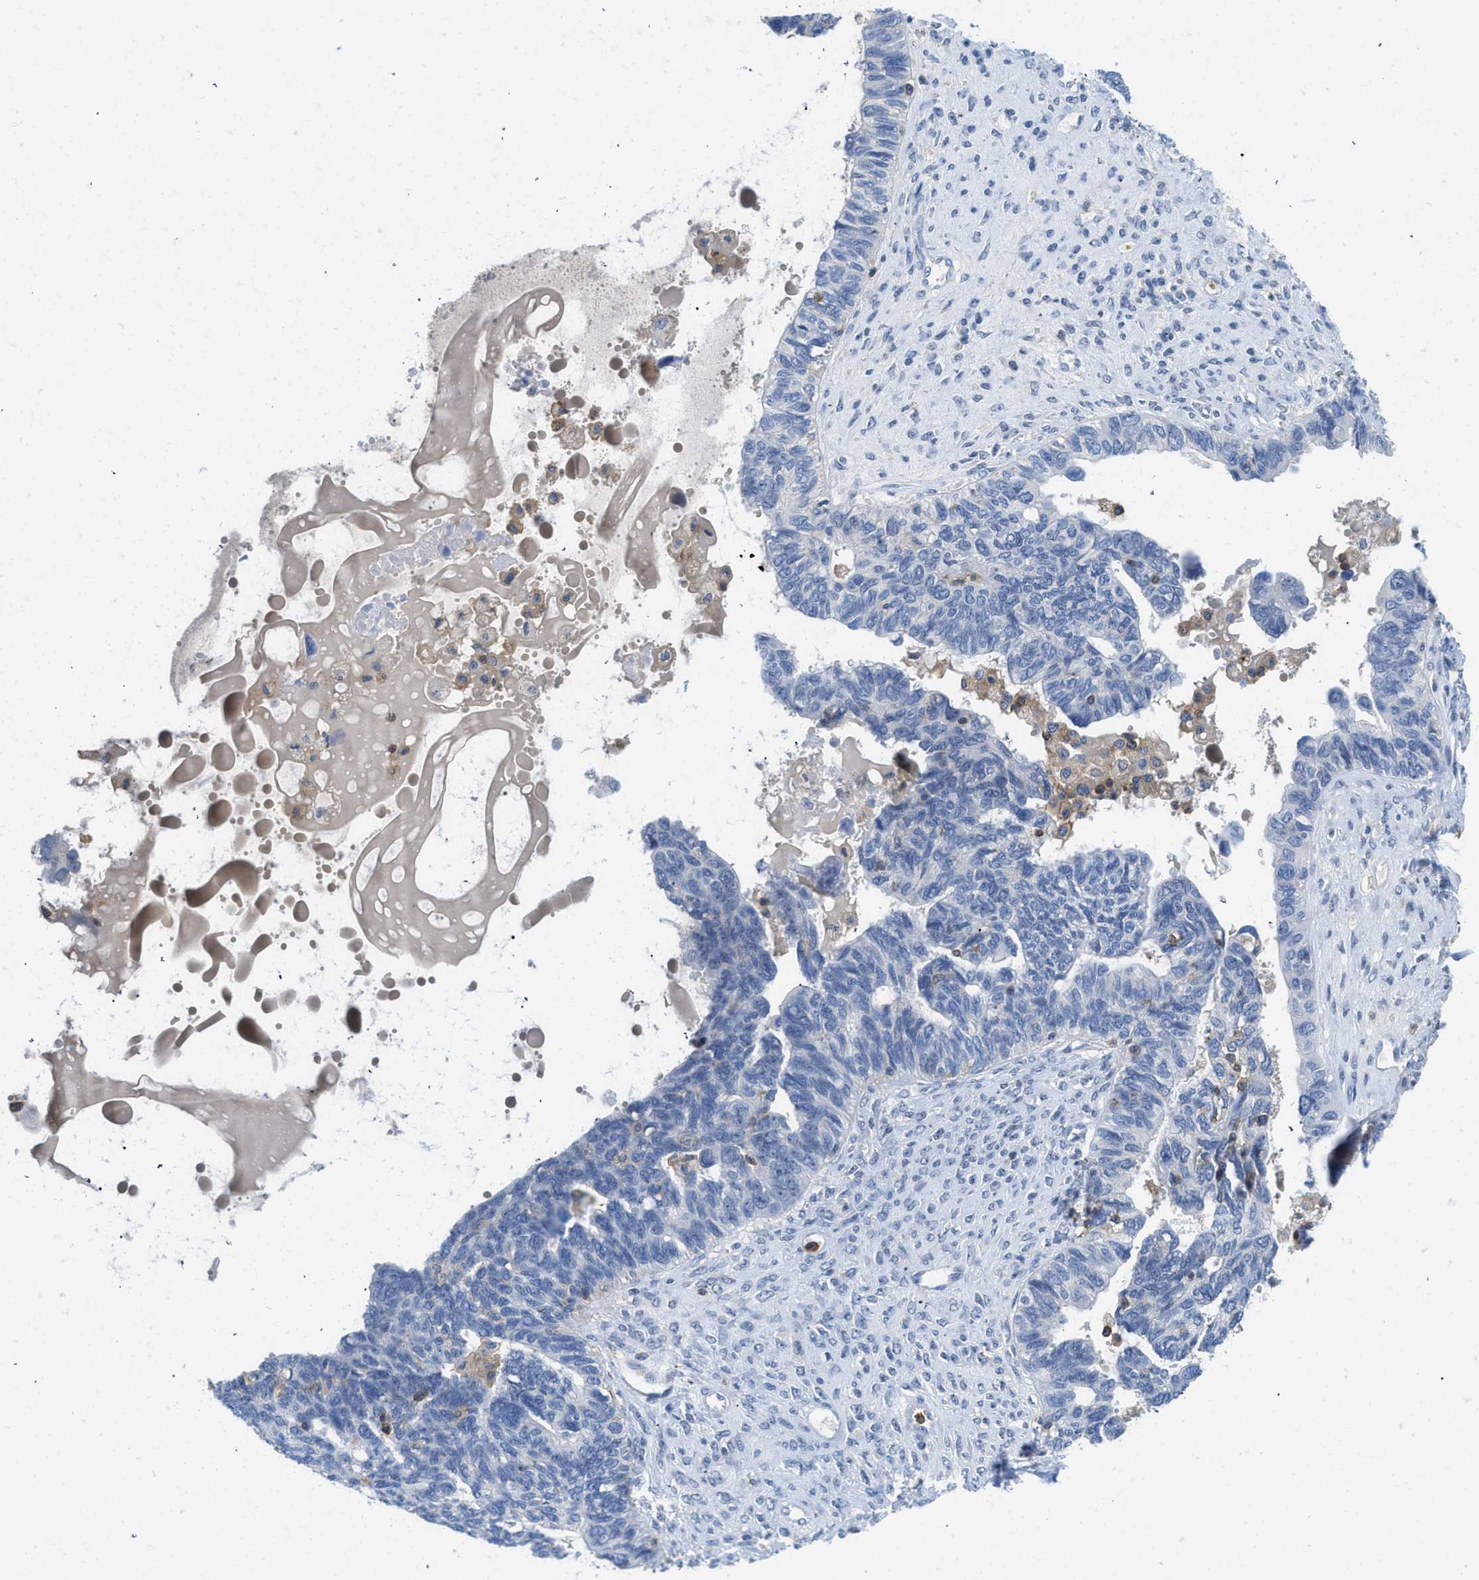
{"staining": {"intensity": "negative", "quantity": "none", "location": "none"}, "tissue": "ovarian cancer", "cell_type": "Tumor cells", "image_type": "cancer", "snomed": [{"axis": "morphology", "description": "Cystadenocarcinoma, serous, NOS"}, {"axis": "topography", "description": "Ovary"}], "caption": "This is an immunohistochemistry (IHC) photomicrograph of ovarian cancer (serous cystadenocarcinoma). There is no positivity in tumor cells.", "gene": "FAM151A", "patient": {"sex": "female", "age": 79}}